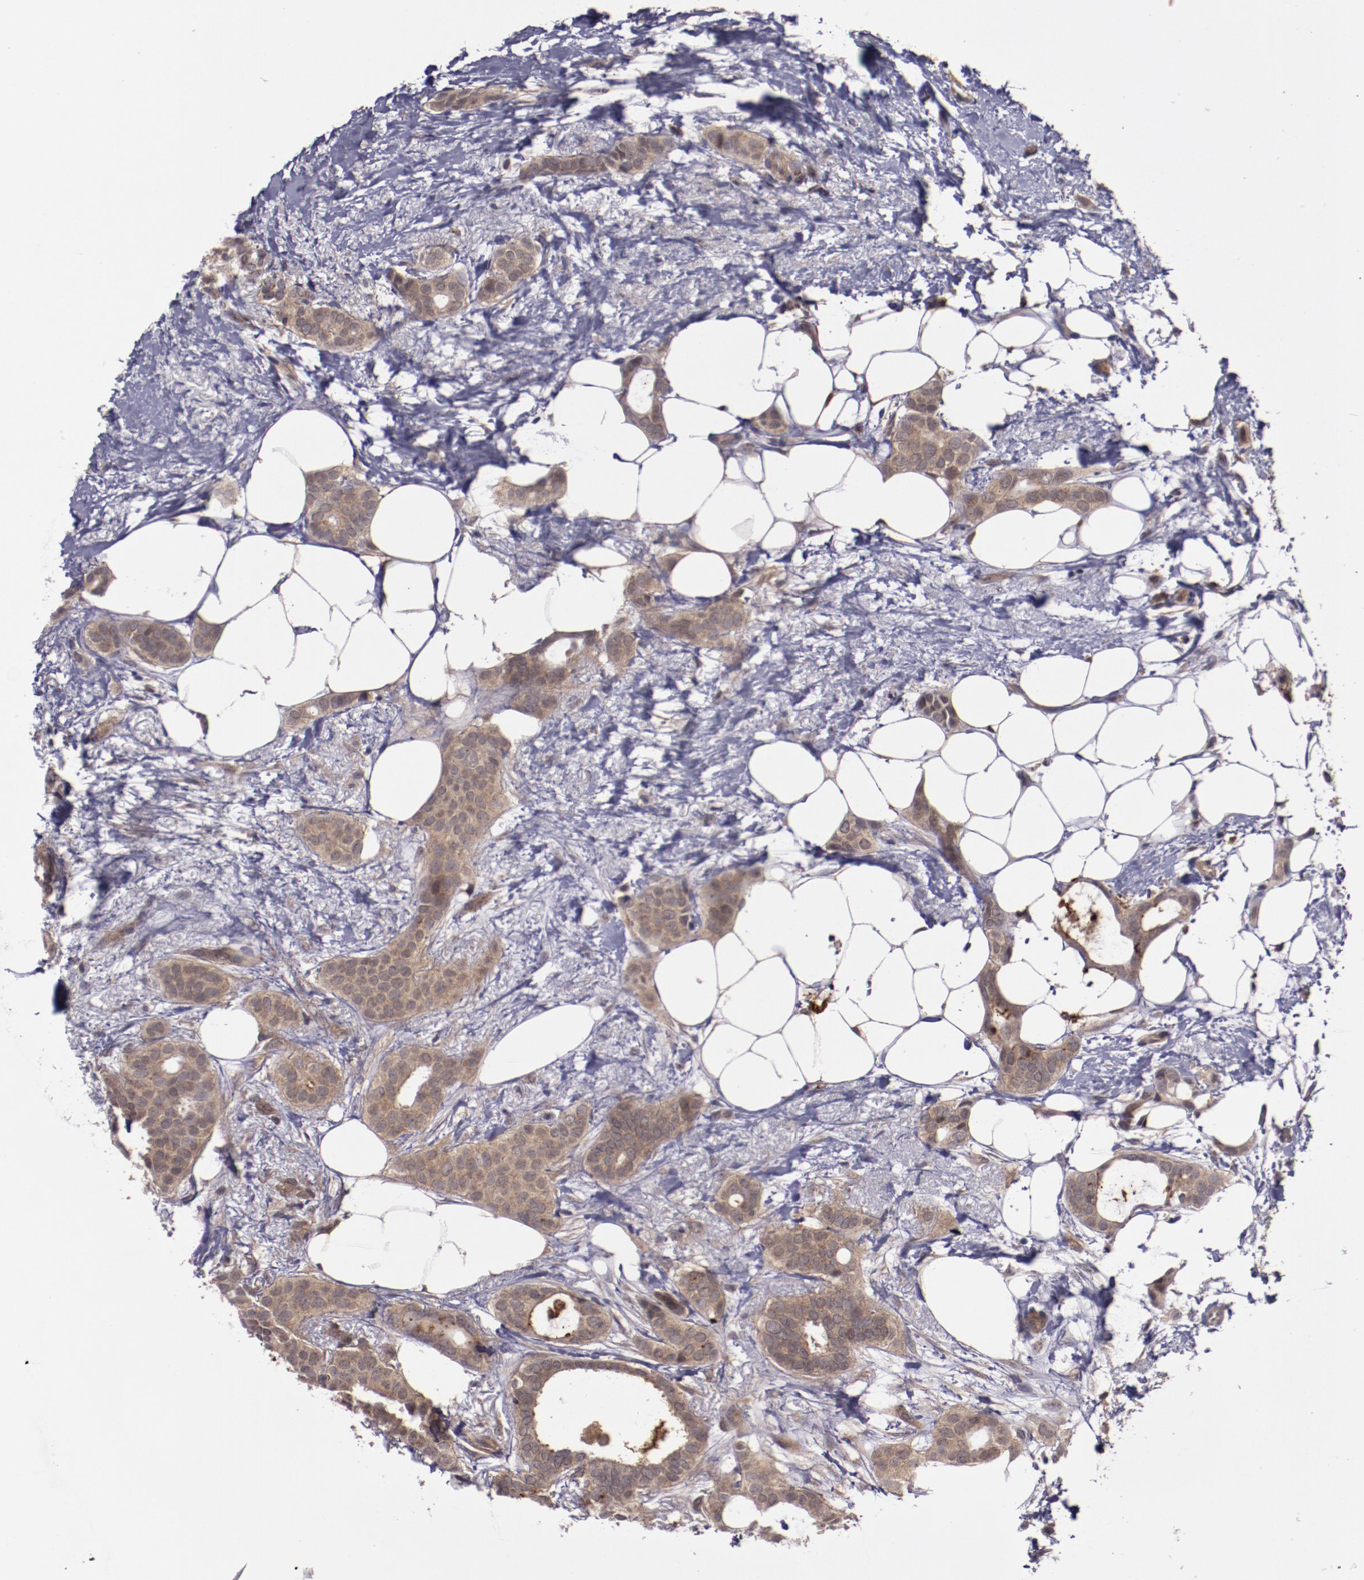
{"staining": {"intensity": "weak", "quantity": ">75%", "location": "cytoplasmic/membranous"}, "tissue": "breast cancer", "cell_type": "Tumor cells", "image_type": "cancer", "snomed": [{"axis": "morphology", "description": "Duct carcinoma"}, {"axis": "topography", "description": "Breast"}], "caption": "Breast cancer tissue reveals weak cytoplasmic/membranous staining in approximately >75% of tumor cells, visualized by immunohistochemistry. (DAB IHC with brightfield microscopy, high magnification).", "gene": "FTSJ1", "patient": {"sex": "female", "age": 54}}